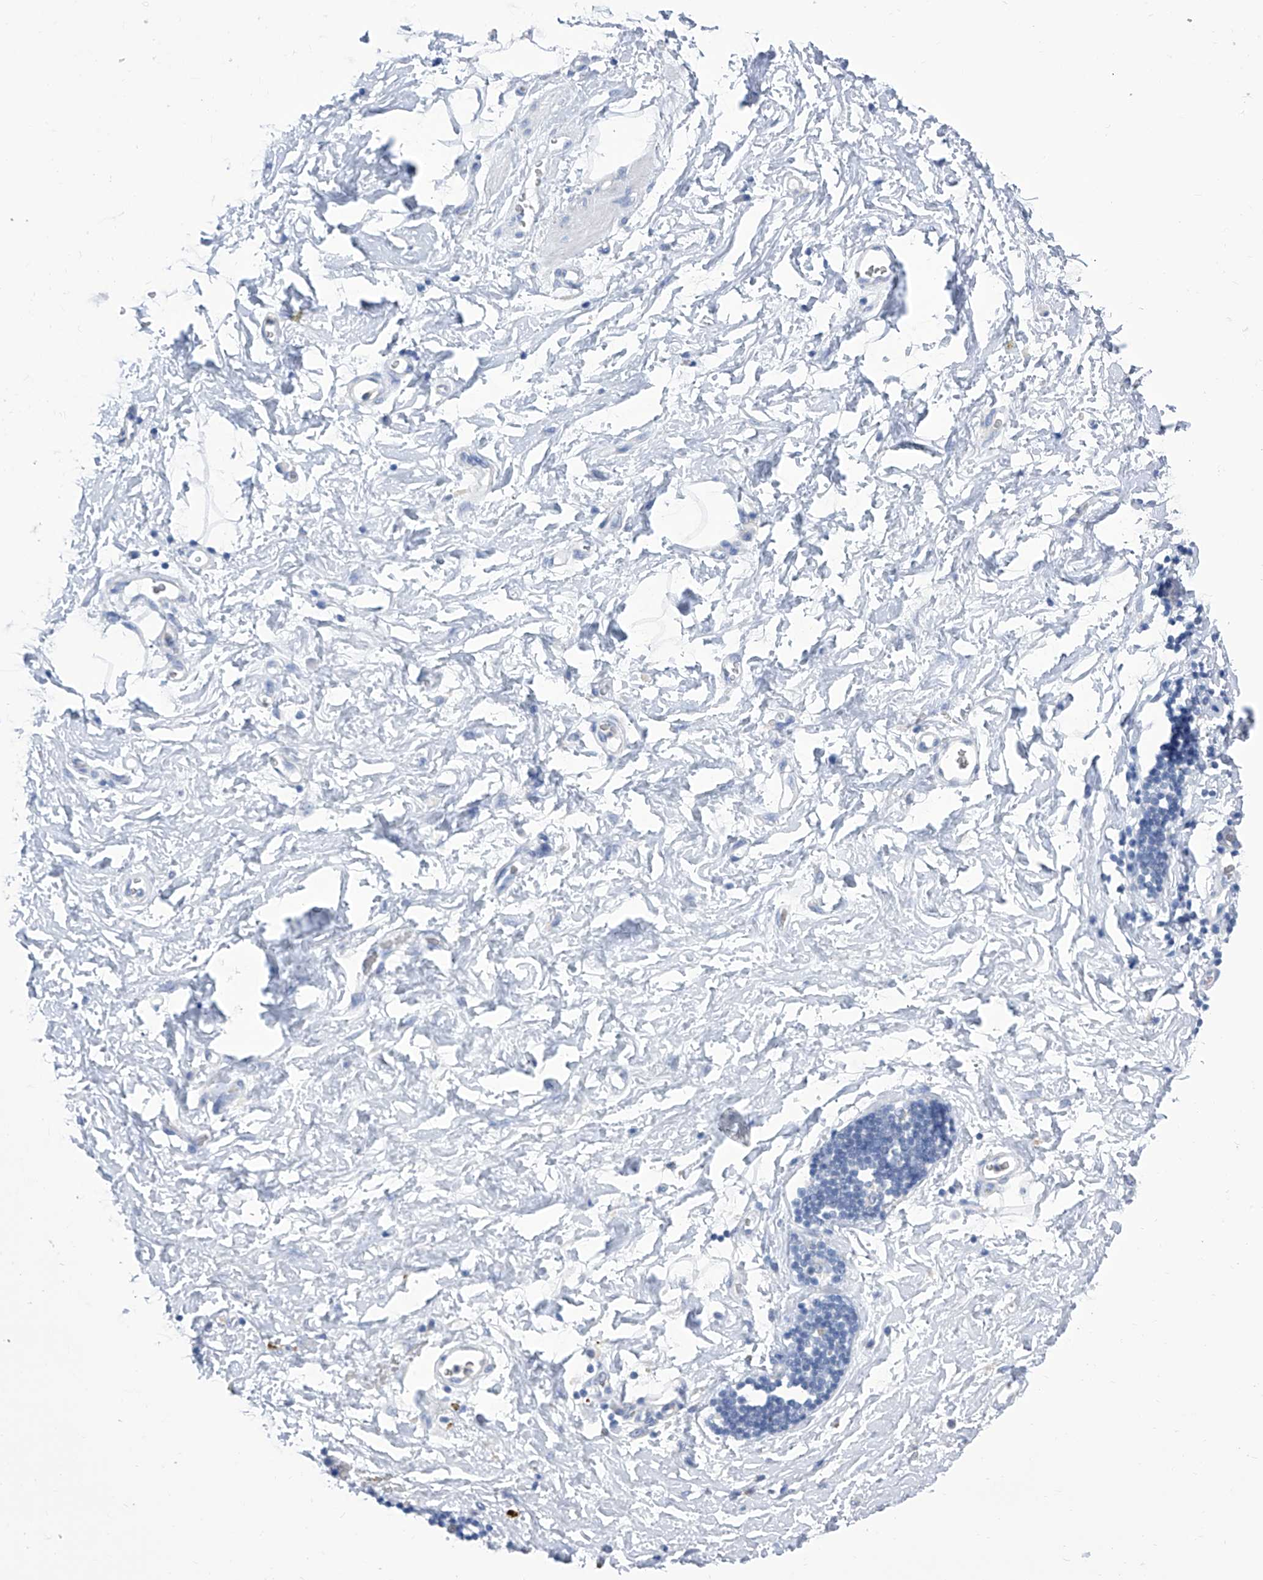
{"staining": {"intensity": "negative", "quantity": "none", "location": "none"}, "tissue": "adipose tissue", "cell_type": "Adipocytes", "image_type": "normal", "snomed": [{"axis": "morphology", "description": "Normal tissue, NOS"}, {"axis": "morphology", "description": "Adenocarcinoma, NOS"}, {"axis": "topography", "description": "Pancreas"}, {"axis": "topography", "description": "Peripheral nerve tissue"}], "caption": "Image shows no protein staining in adipocytes of benign adipose tissue.", "gene": "IMPA2", "patient": {"sex": "male", "age": 59}}